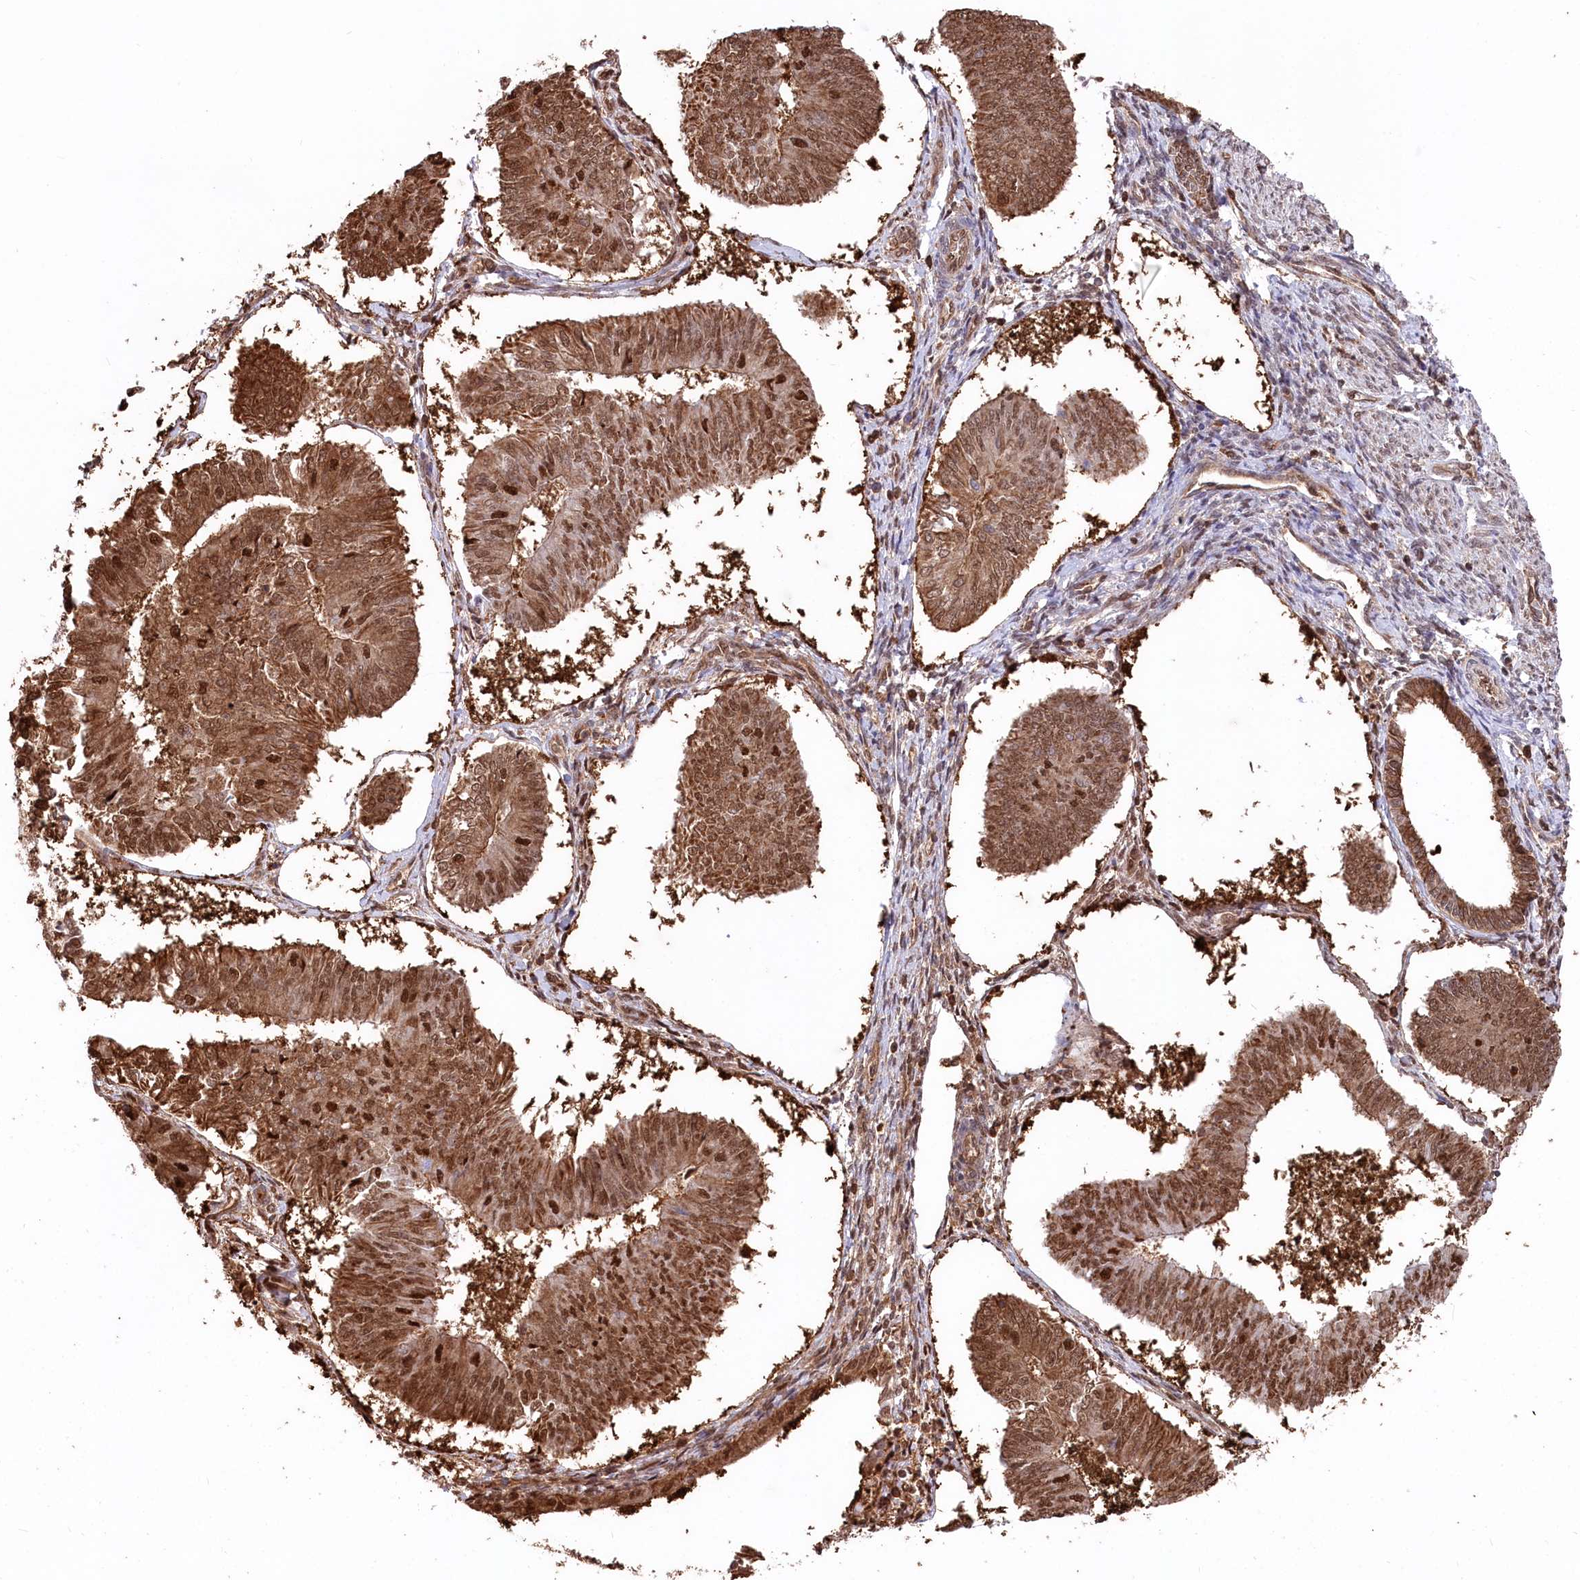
{"staining": {"intensity": "moderate", "quantity": ">75%", "location": "cytoplasmic/membranous,nuclear"}, "tissue": "endometrial cancer", "cell_type": "Tumor cells", "image_type": "cancer", "snomed": [{"axis": "morphology", "description": "Adenocarcinoma, NOS"}, {"axis": "topography", "description": "Endometrium"}], "caption": "High-magnification brightfield microscopy of adenocarcinoma (endometrial) stained with DAB (3,3'-diaminobenzidine) (brown) and counterstained with hematoxylin (blue). tumor cells exhibit moderate cytoplasmic/membranous and nuclear positivity is seen in approximately>75% of cells. (Brightfield microscopy of DAB IHC at high magnification).", "gene": "PSMA1", "patient": {"sex": "female", "age": 58}}